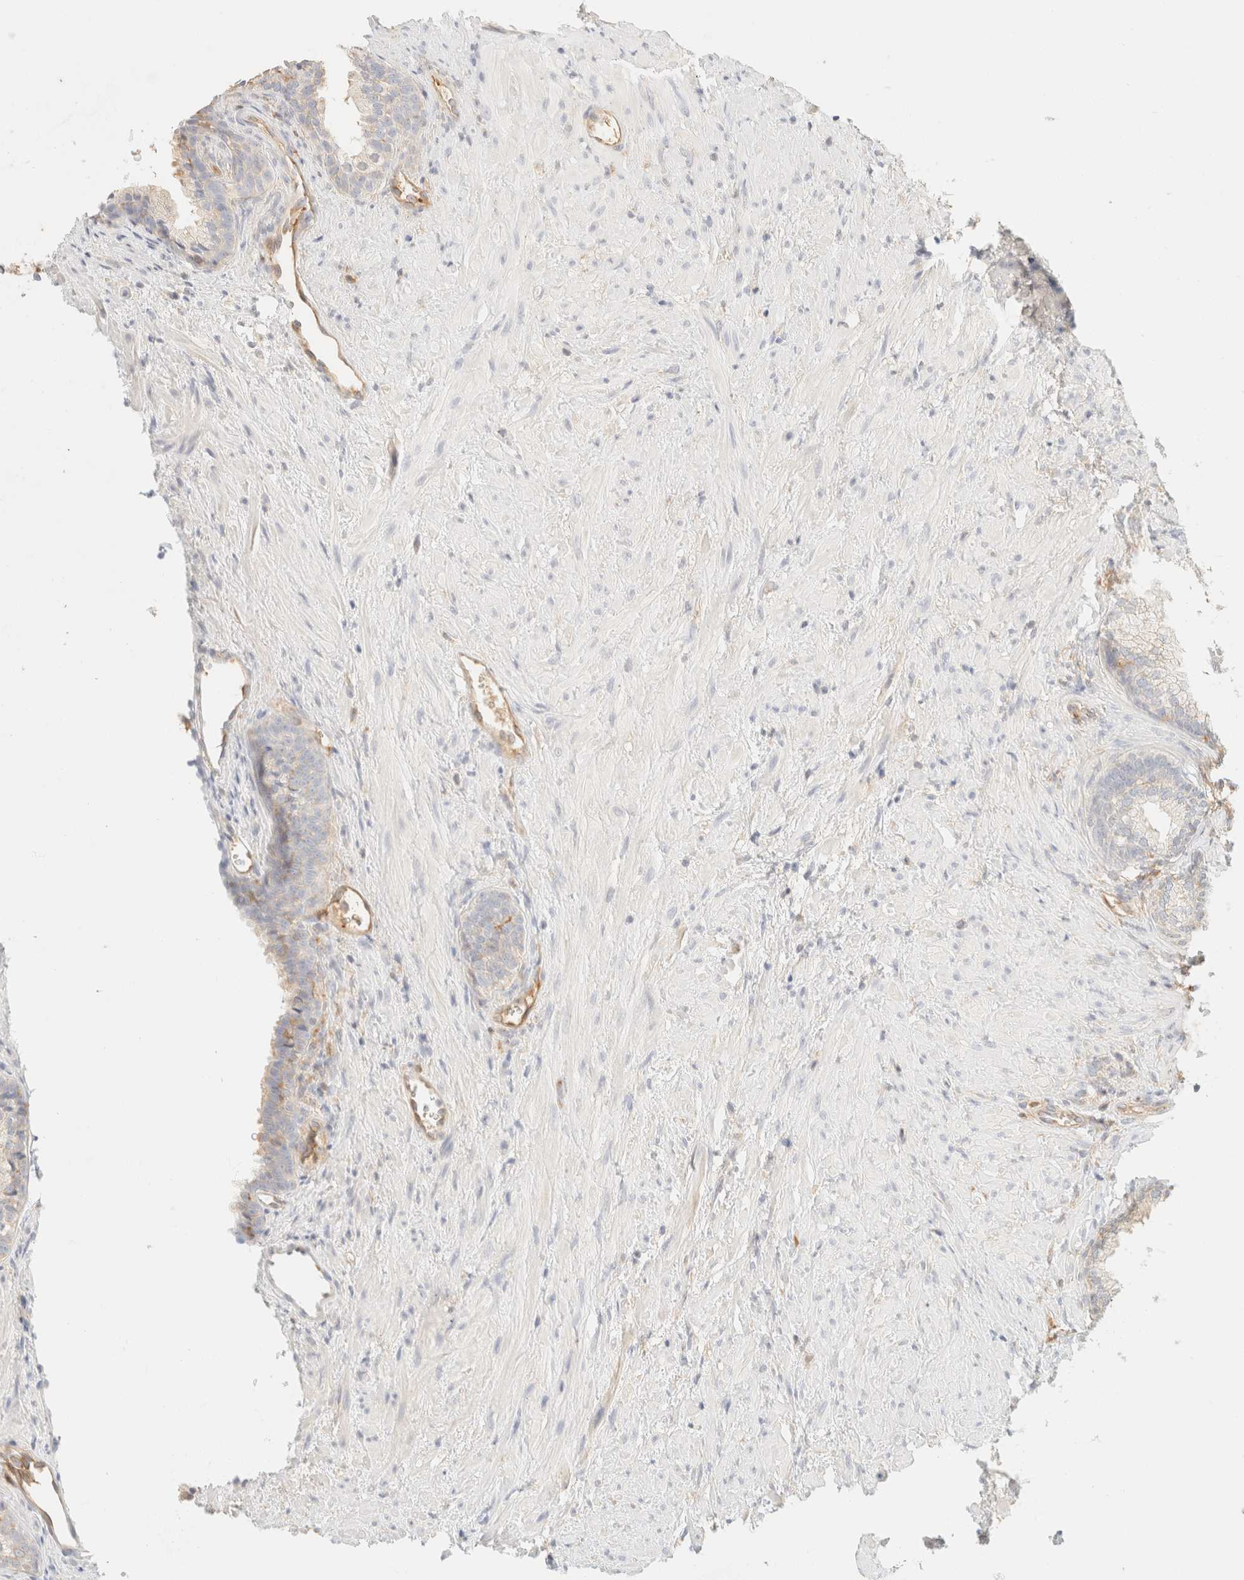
{"staining": {"intensity": "negative", "quantity": "none", "location": "none"}, "tissue": "prostate", "cell_type": "Glandular cells", "image_type": "normal", "snomed": [{"axis": "morphology", "description": "Normal tissue, NOS"}, {"axis": "topography", "description": "Prostate"}], "caption": "DAB (3,3'-diaminobenzidine) immunohistochemical staining of normal prostate reveals no significant expression in glandular cells.", "gene": "FHOD1", "patient": {"sex": "male", "age": 76}}